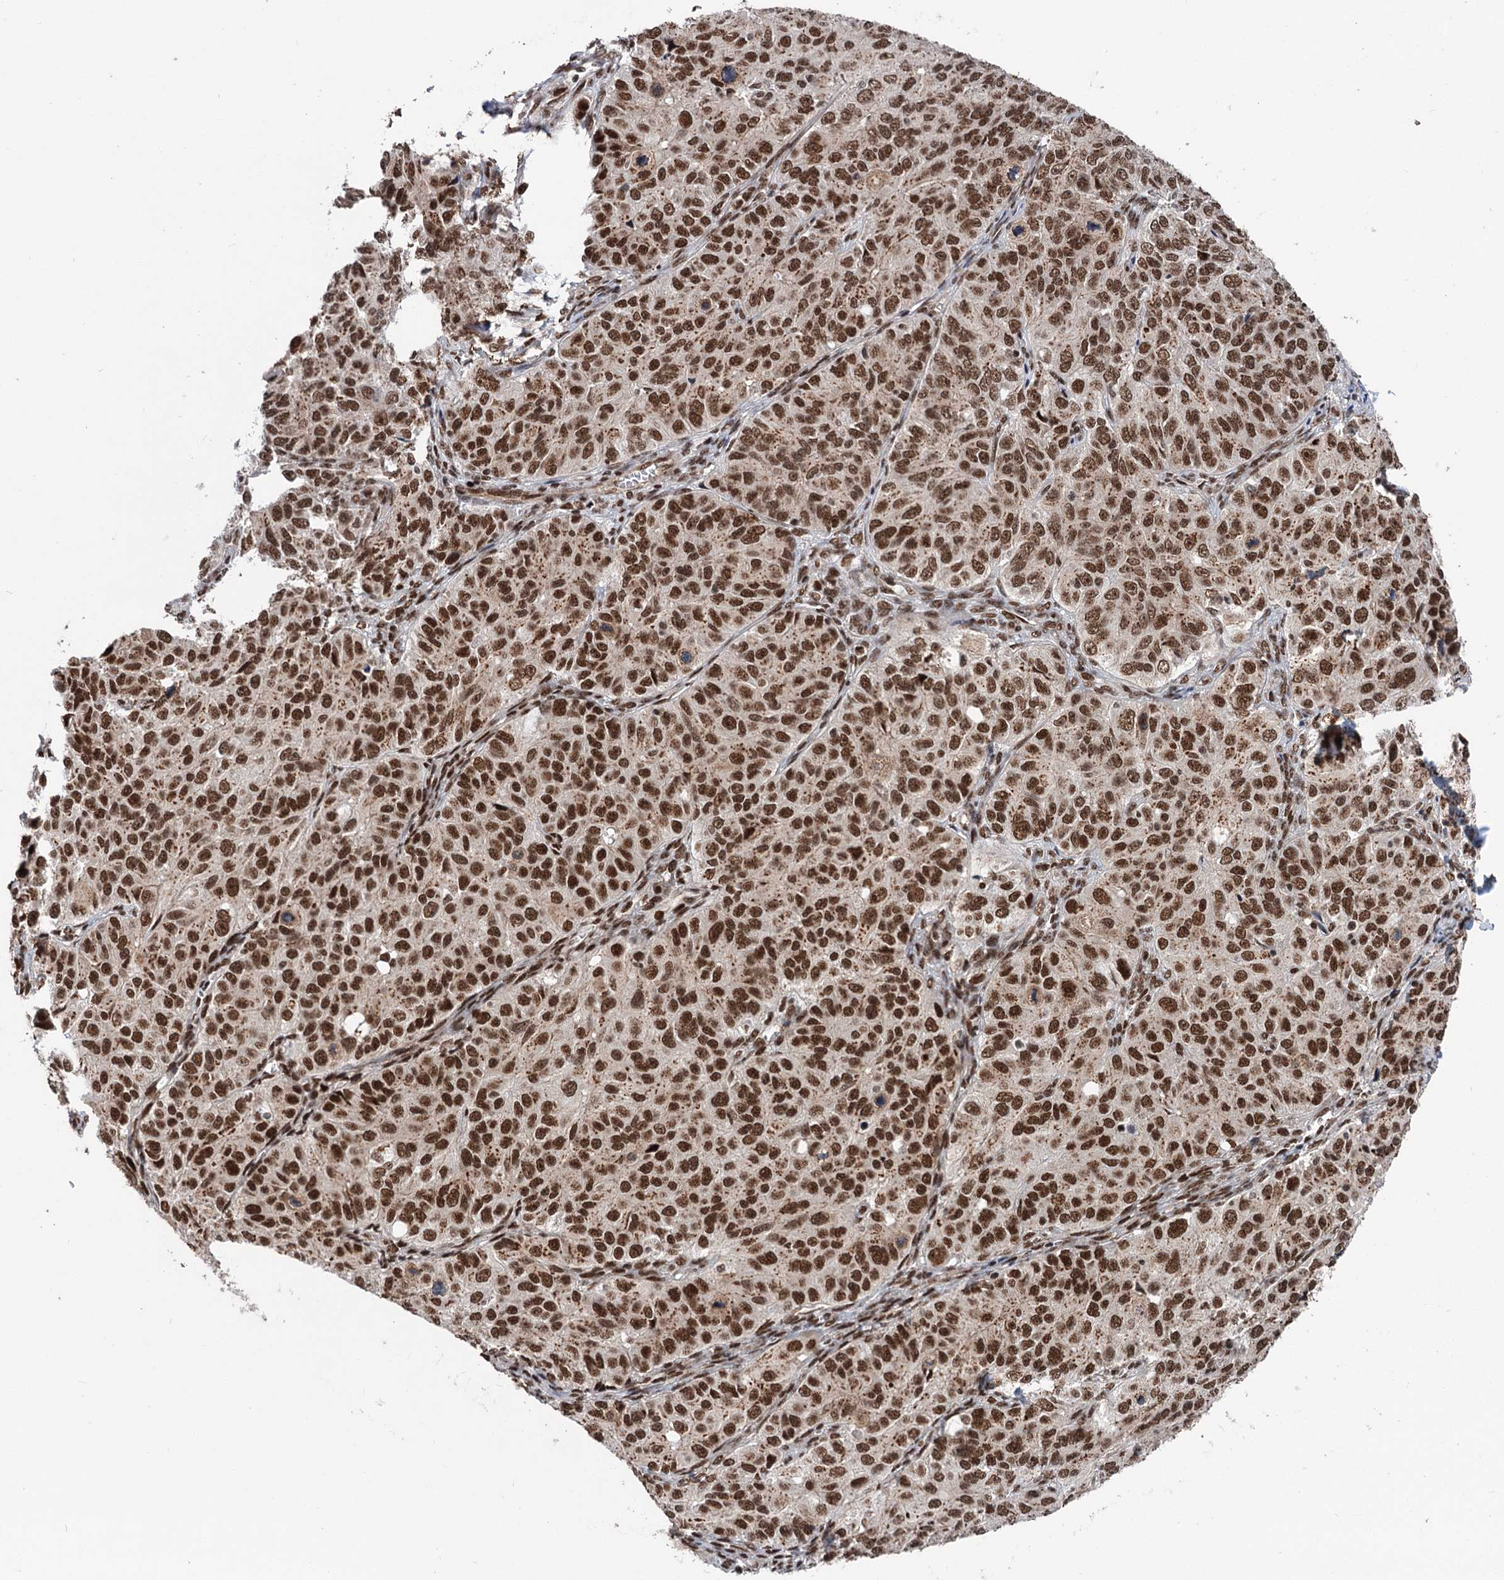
{"staining": {"intensity": "strong", "quantity": ">75%", "location": "nuclear"}, "tissue": "ovarian cancer", "cell_type": "Tumor cells", "image_type": "cancer", "snomed": [{"axis": "morphology", "description": "Carcinoma, endometroid"}, {"axis": "topography", "description": "Ovary"}], "caption": "This is a micrograph of immunohistochemistry staining of ovarian cancer (endometroid carcinoma), which shows strong positivity in the nuclear of tumor cells.", "gene": "MAML1", "patient": {"sex": "female", "age": 51}}